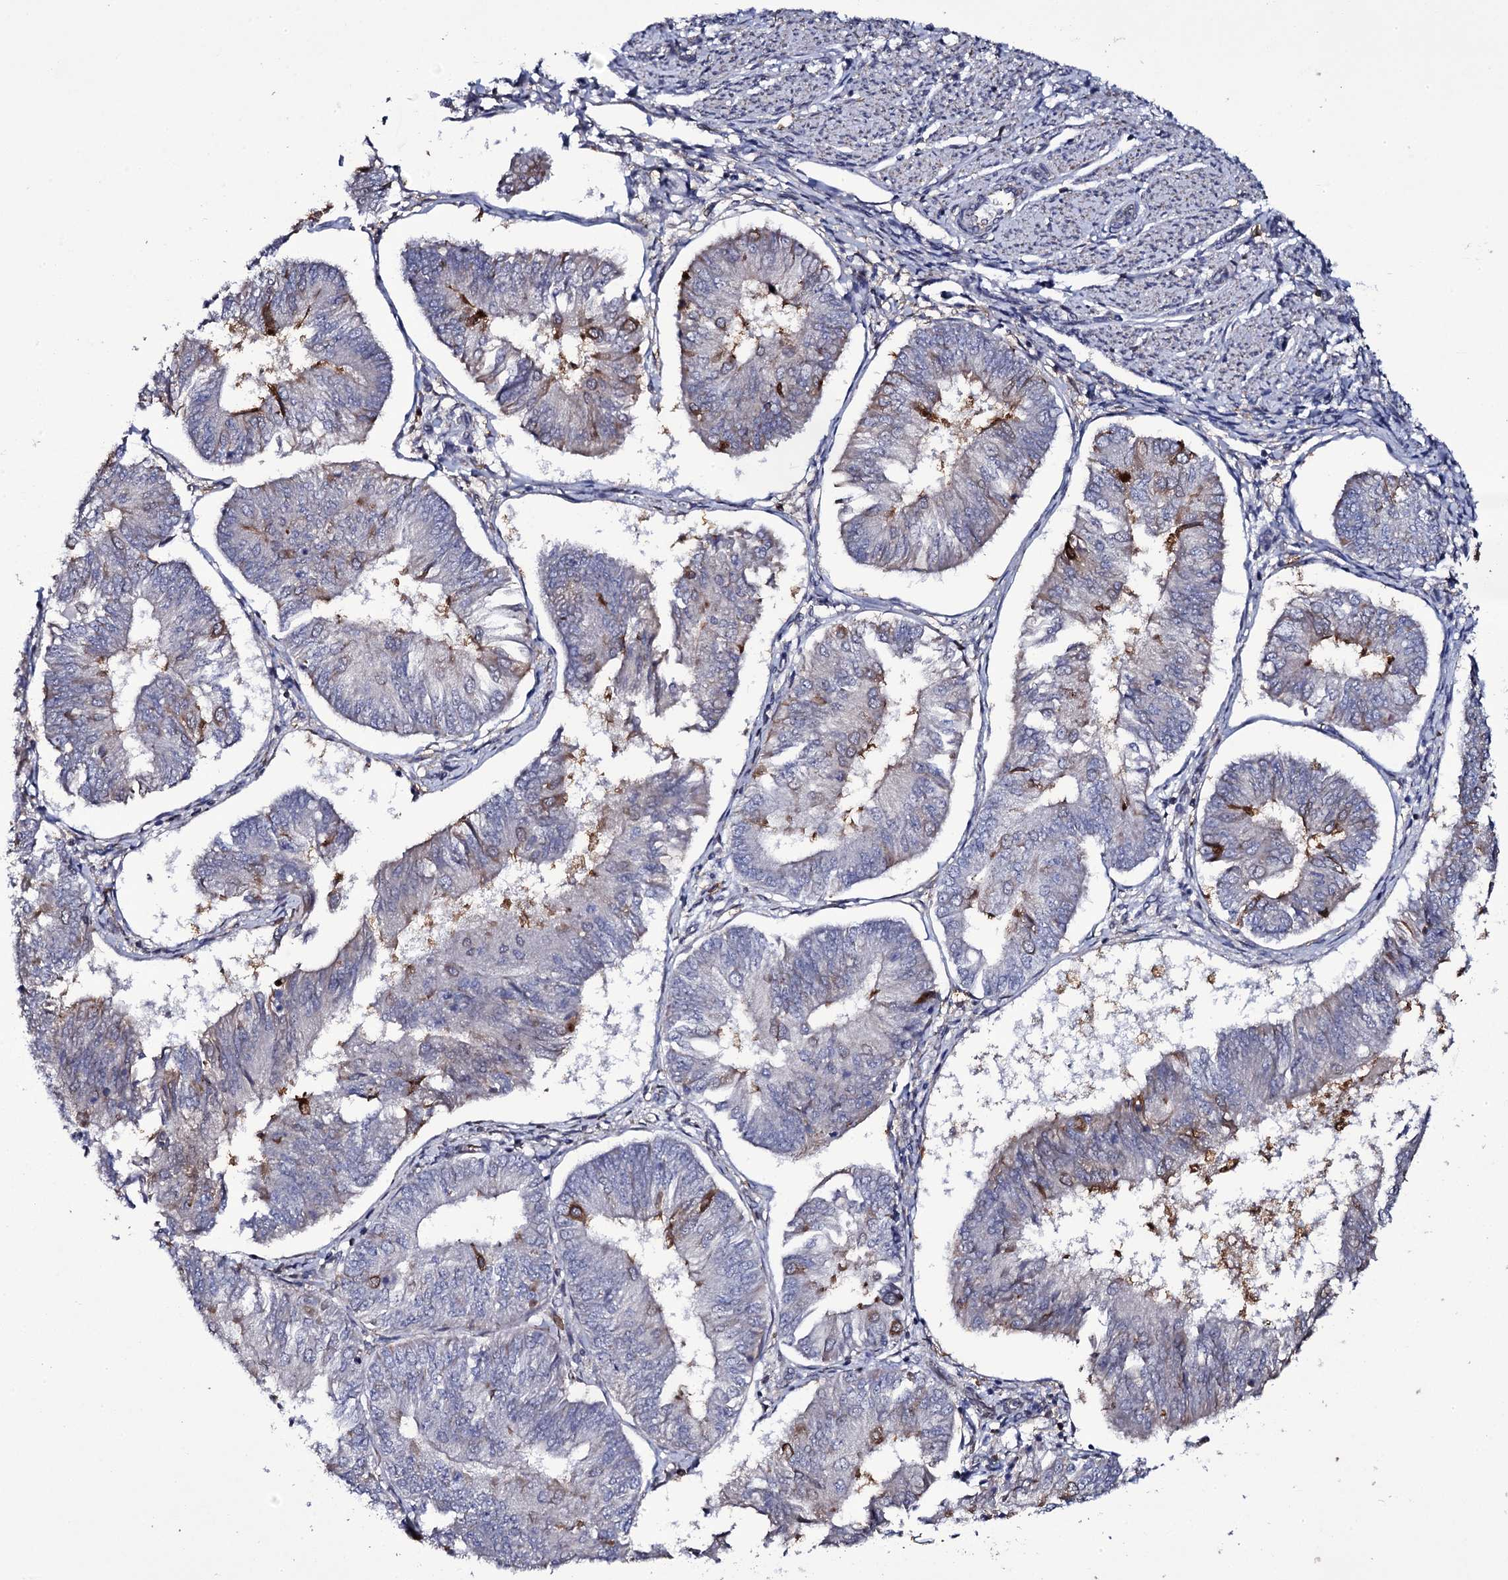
{"staining": {"intensity": "moderate", "quantity": "<25%", "location": "cytoplasmic/membranous"}, "tissue": "endometrial cancer", "cell_type": "Tumor cells", "image_type": "cancer", "snomed": [{"axis": "morphology", "description": "Adenocarcinoma, NOS"}, {"axis": "topography", "description": "Endometrium"}], "caption": "Human endometrial adenocarcinoma stained for a protein (brown) demonstrates moderate cytoplasmic/membranous positive positivity in about <25% of tumor cells.", "gene": "TTC23", "patient": {"sex": "female", "age": 58}}